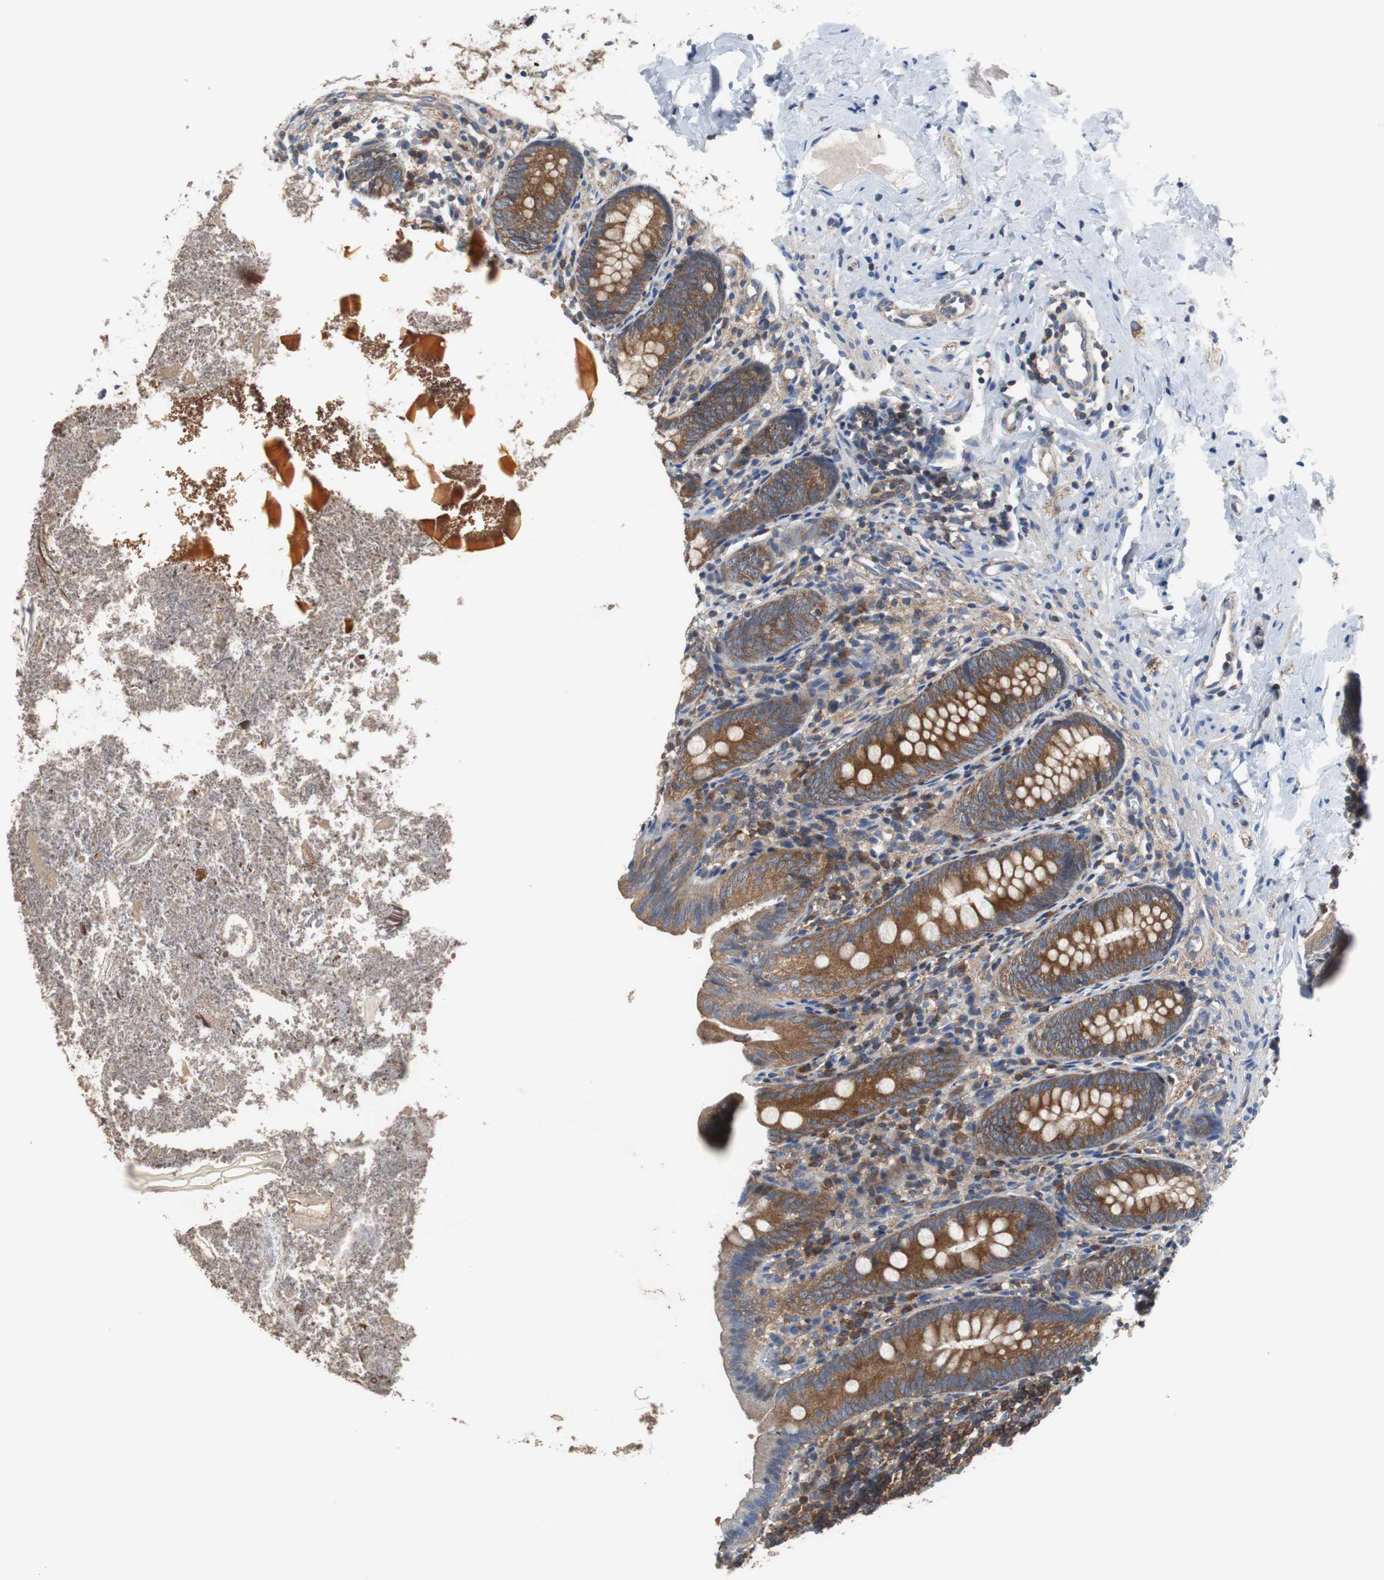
{"staining": {"intensity": "strong", "quantity": ">75%", "location": "cytoplasmic/membranous"}, "tissue": "appendix", "cell_type": "Glandular cells", "image_type": "normal", "snomed": [{"axis": "morphology", "description": "Normal tissue, NOS"}, {"axis": "topography", "description": "Appendix"}], "caption": "This photomicrograph displays IHC staining of normal appendix, with high strong cytoplasmic/membranous expression in approximately >75% of glandular cells.", "gene": "BRAF", "patient": {"sex": "female", "age": 10}}